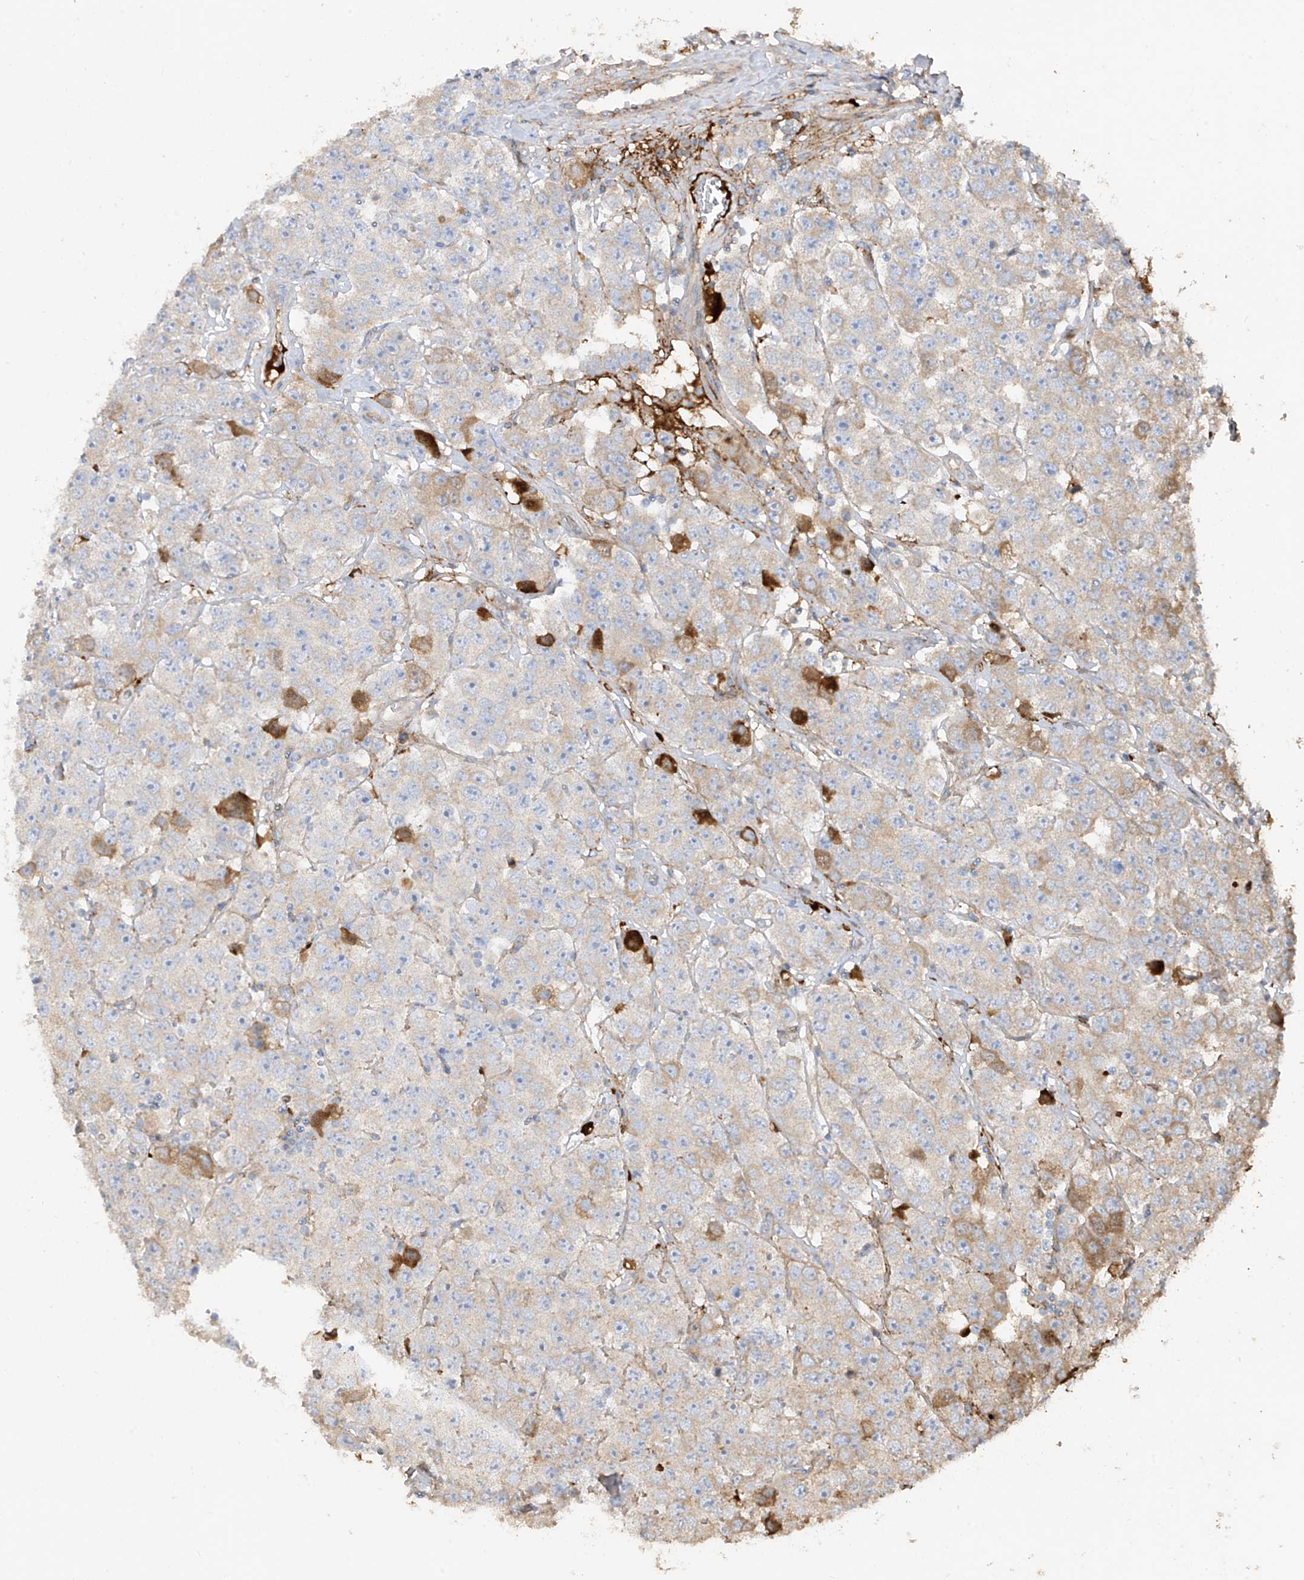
{"staining": {"intensity": "weak", "quantity": "<25%", "location": "cytoplasmic/membranous"}, "tissue": "testis cancer", "cell_type": "Tumor cells", "image_type": "cancer", "snomed": [{"axis": "morphology", "description": "Seminoma, NOS"}, {"axis": "topography", "description": "Testis"}], "caption": "Human testis cancer stained for a protein using immunohistochemistry reveals no expression in tumor cells.", "gene": "ABTB1", "patient": {"sex": "male", "age": 28}}